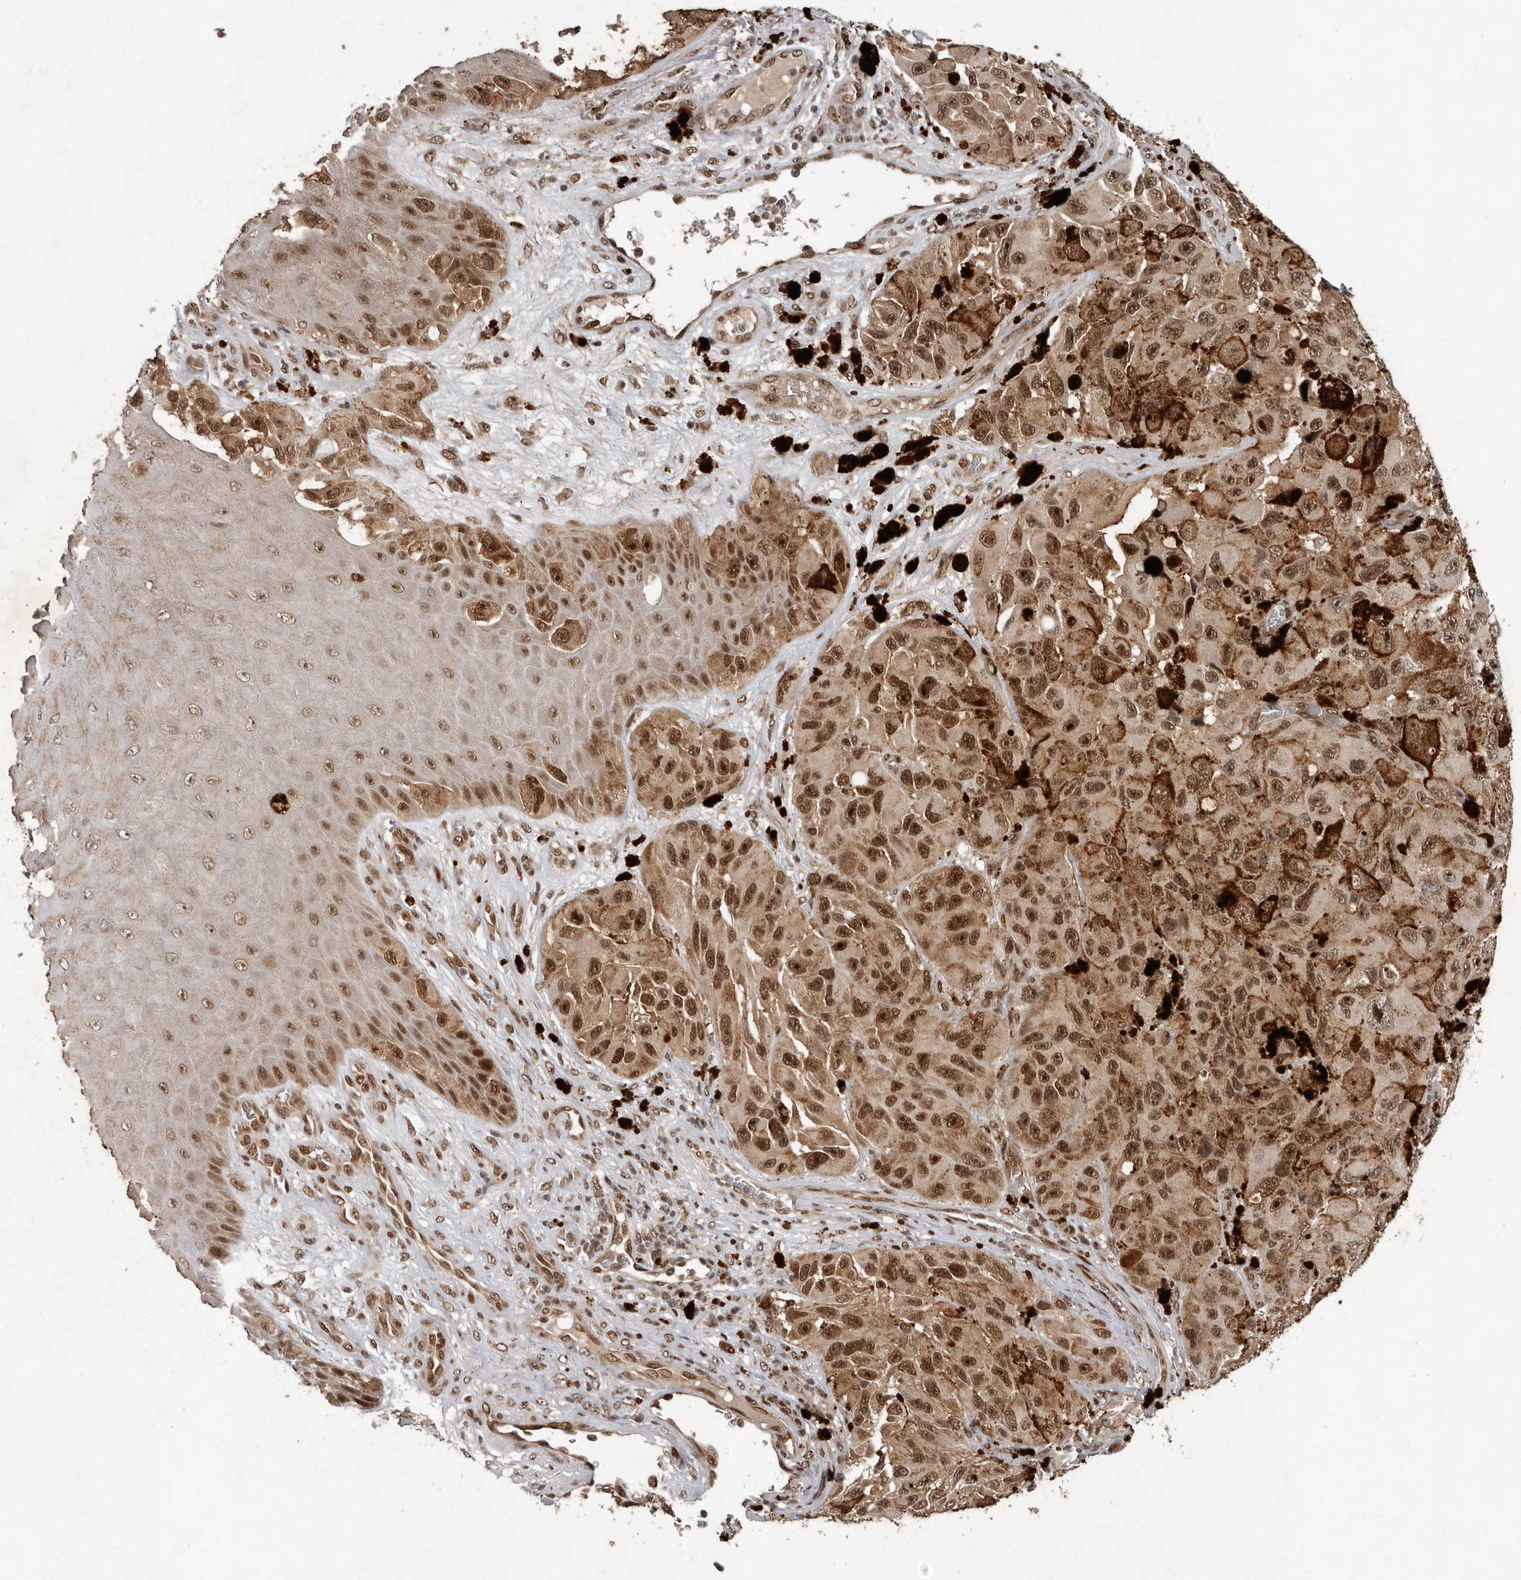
{"staining": {"intensity": "moderate", "quantity": ">75%", "location": "nuclear"}, "tissue": "melanoma", "cell_type": "Tumor cells", "image_type": "cancer", "snomed": [{"axis": "morphology", "description": "Malignant melanoma, NOS"}, {"axis": "topography", "description": "Skin"}], "caption": "Melanoma was stained to show a protein in brown. There is medium levels of moderate nuclear expression in approximately >75% of tumor cells. Nuclei are stained in blue.", "gene": "CDC27", "patient": {"sex": "female", "age": 73}}